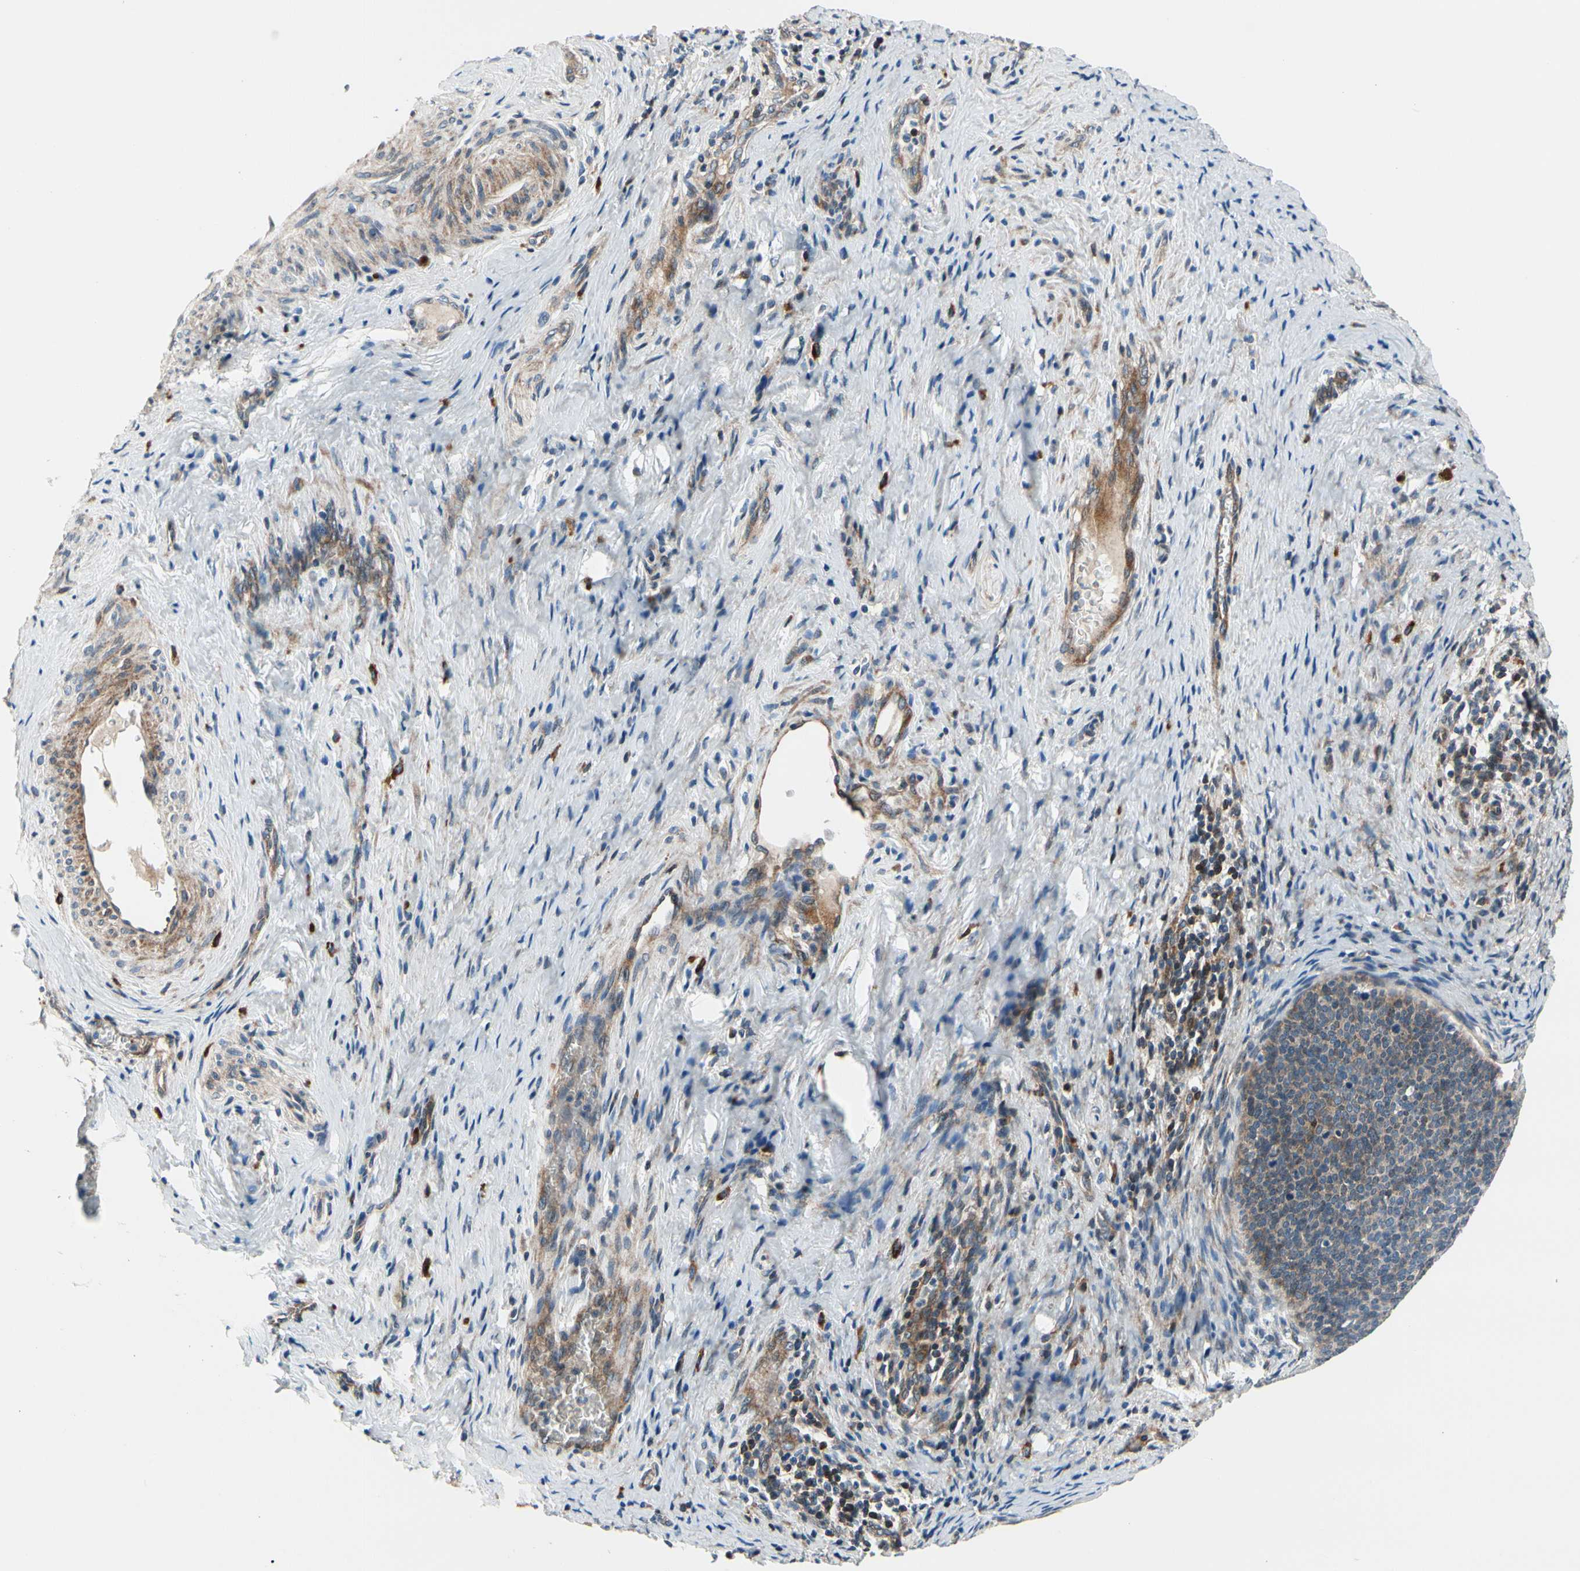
{"staining": {"intensity": "weak", "quantity": ">75%", "location": "cytoplasmic/membranous"}, "tissue": "cervical cancer", "cell_type": "Tumor cells", "image_type": "cancer", "snomed": [{"axis": "morphology", "description": "Squamous cell carcinoma, NOS"}, {"axis": "topography", "description": "Cervix"}], "caption": "Weak cytoplasmic/membranous expression for a protein is appreciated in approximately >75% of tumor cells of cervical cancer (squamous cell carcinoma) using immunohistochemistry.", "gene": "PRDX2", "patient": {"sex": "female", "age": 33}}